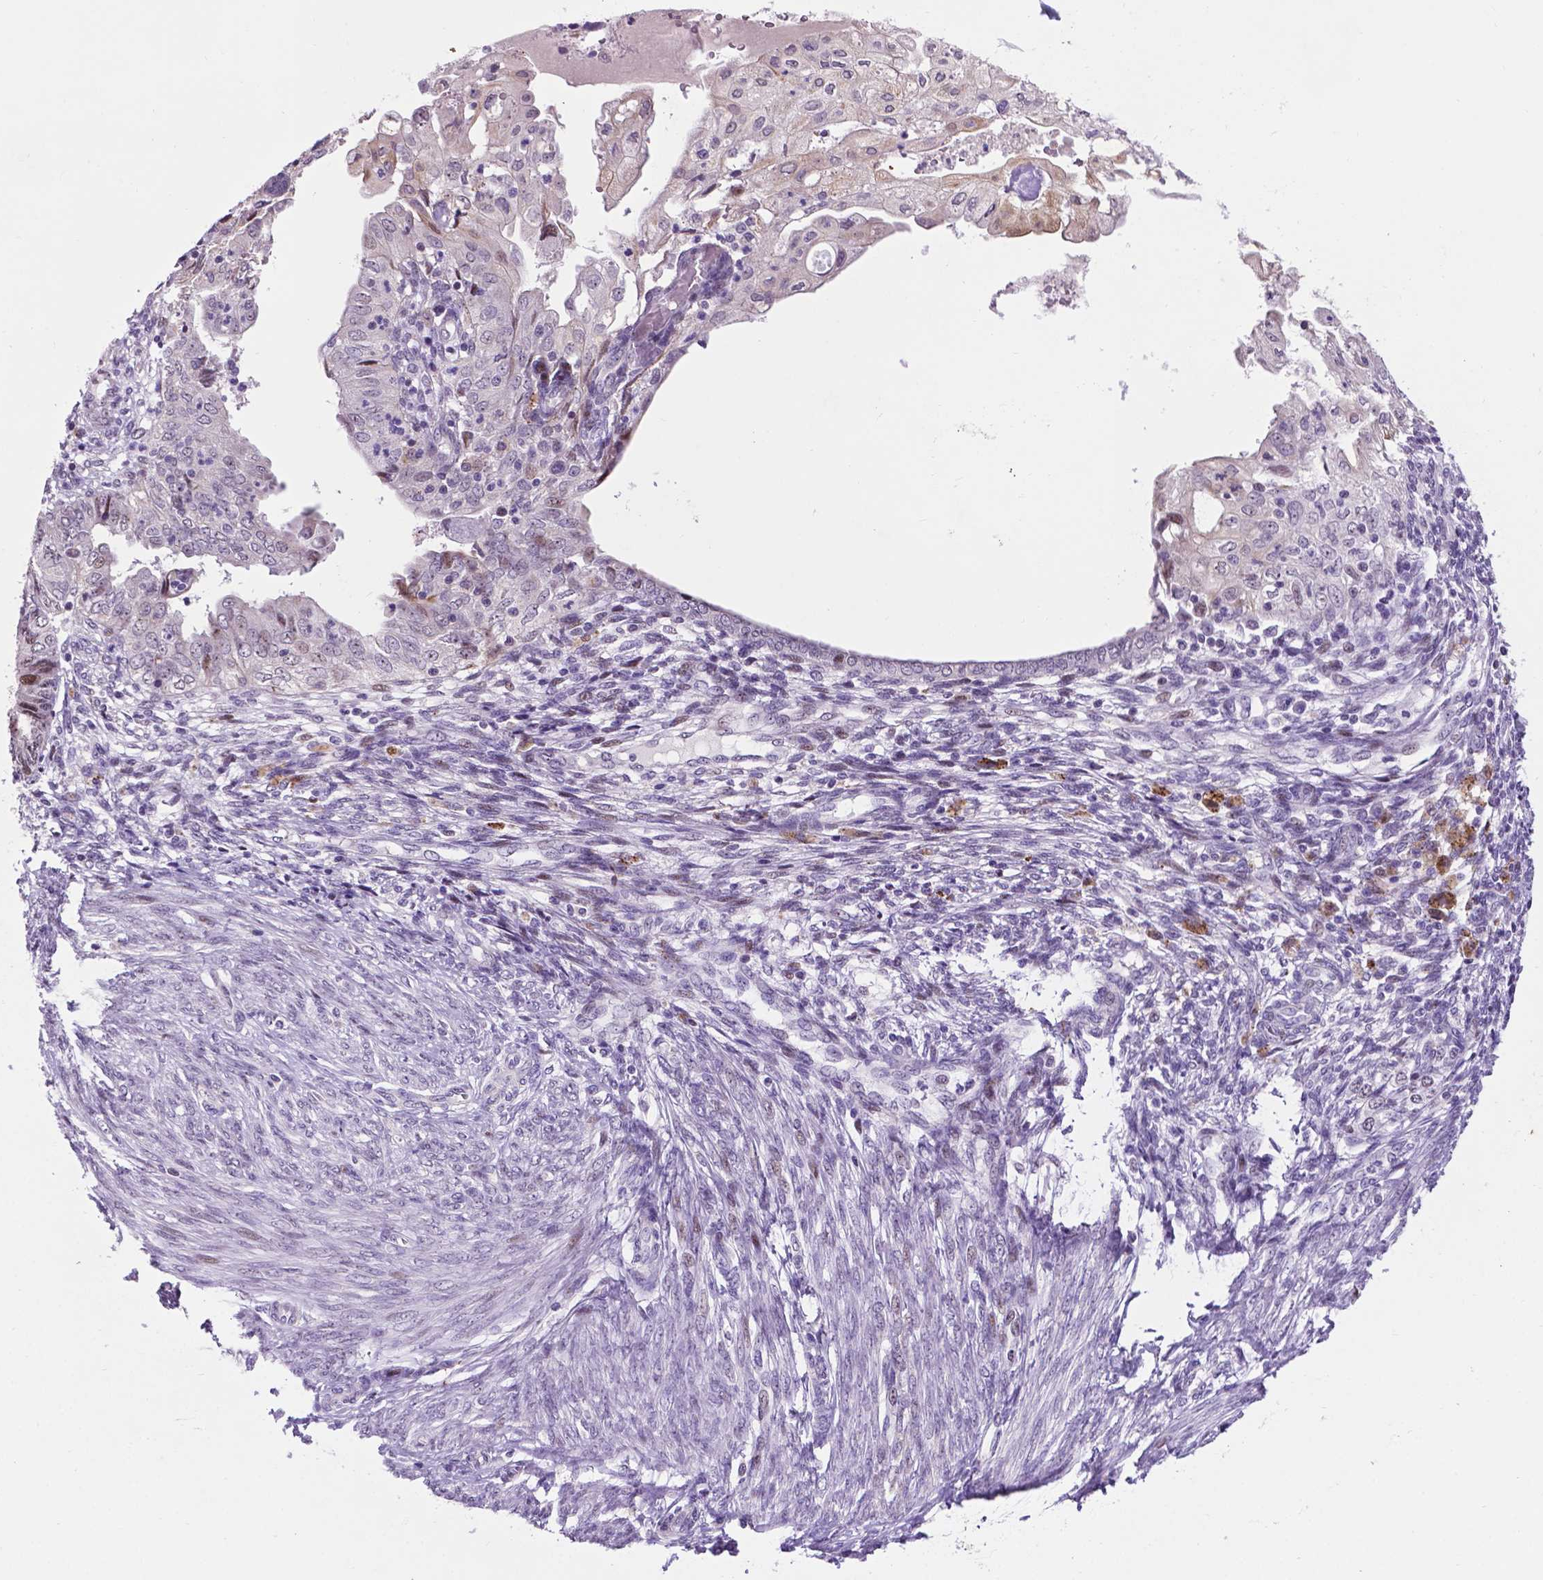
{"staining": {"intensity": "negative", "quantity": "none", "location": "none"}, "tissue": "endometrial cancer", "cell_type": "Tumor cells", "image_type": "cancer", "snomed": [{"axis": "morphology", "description": "Adenocarcinoma, NOS"}, {"axis": "topography", "description": "Endometrium"}], "caption": "A high-resolution photomicrograph shows IHC staining of endometrial cancer, which demonstrates no significant positivity in tumor cells.", "gene": "SMAD3", "patient": {"sex": "female", "age": 68}}